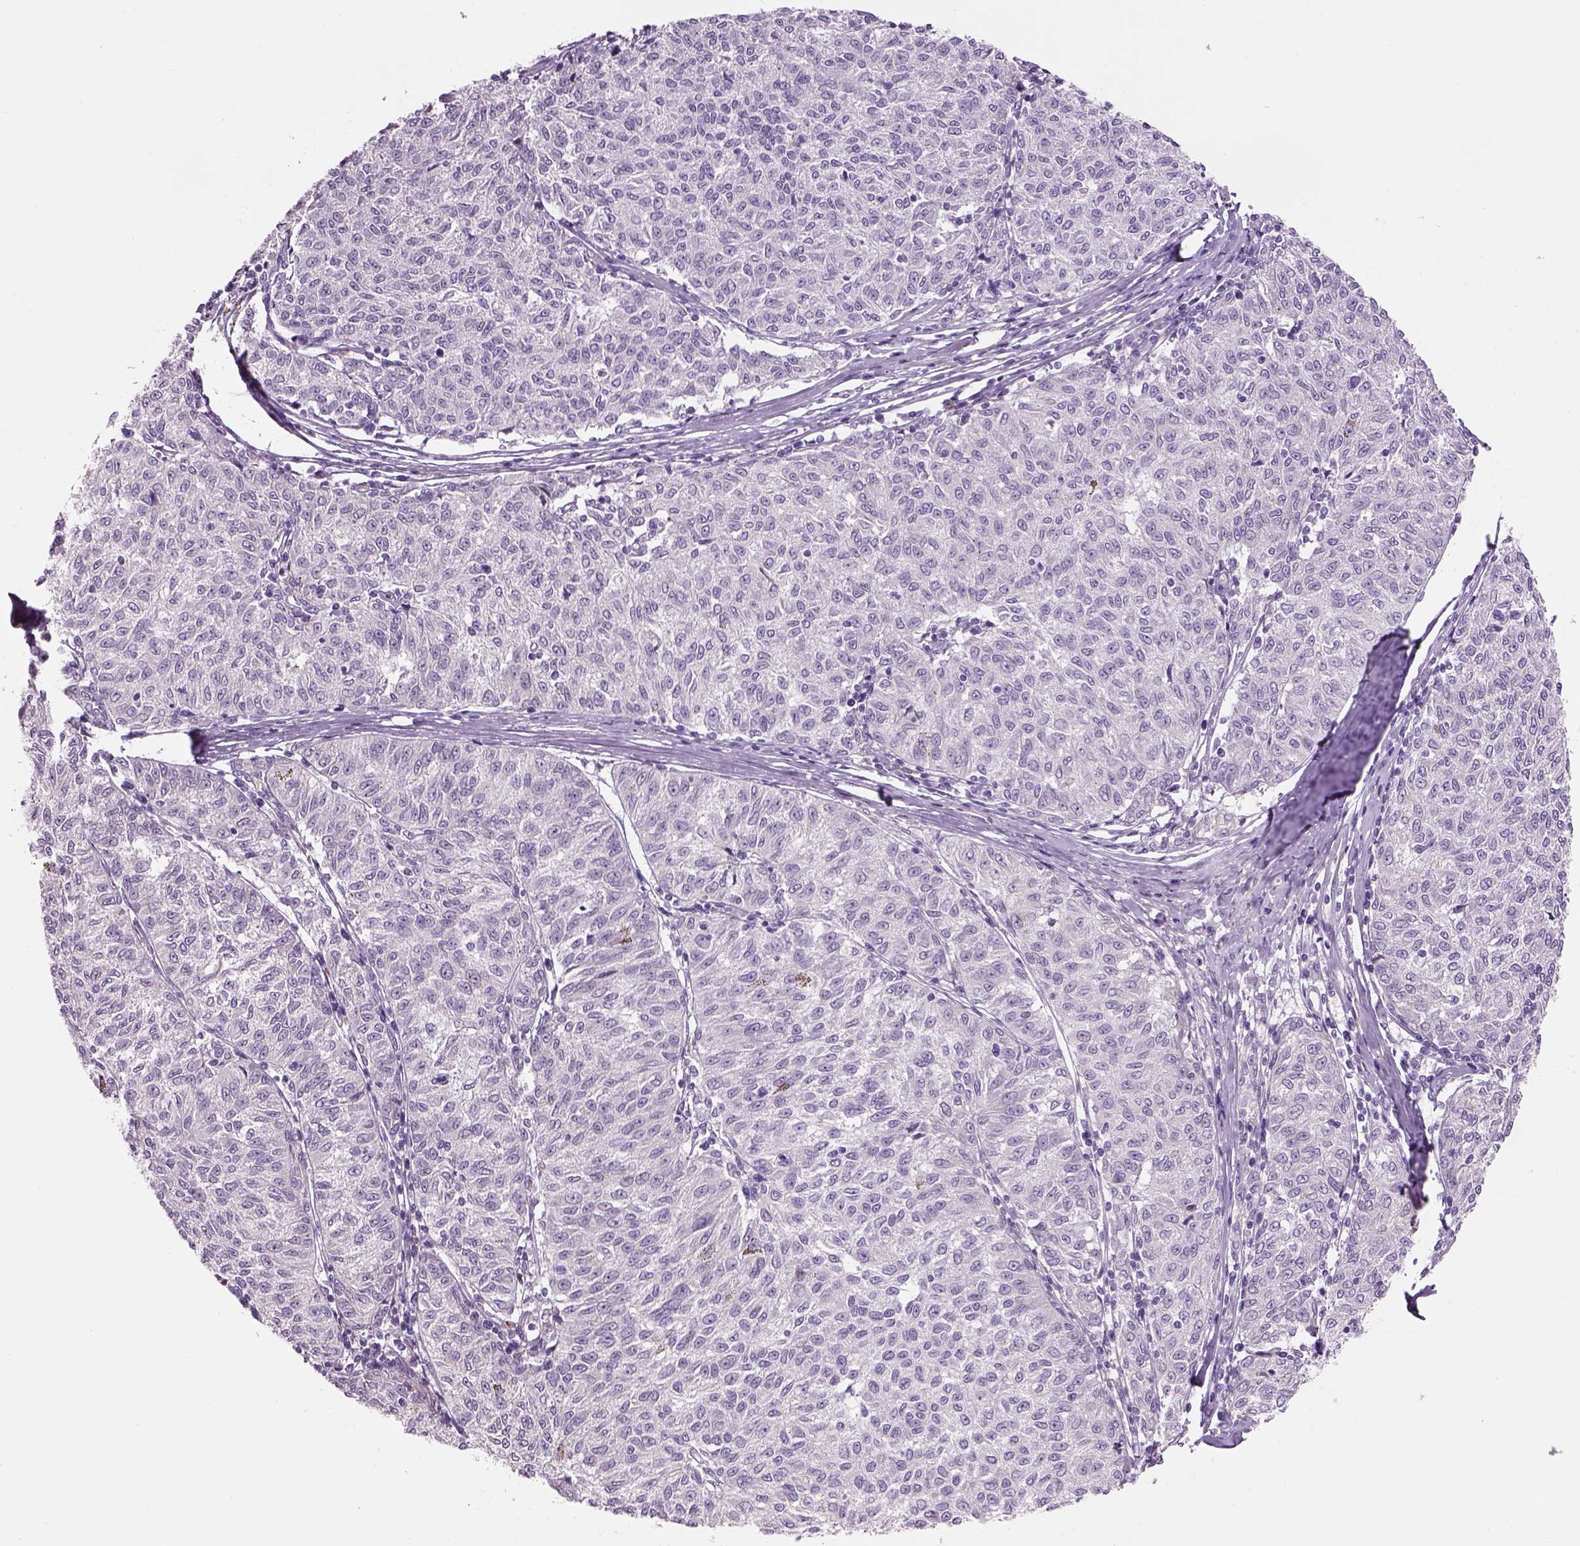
{"staining": {"intensity": "negative", "quantity": "none", "location": "none"}, "tissue": "melanoma", "cell_type": "Tumor cells", "image_type": "cancer", "snomed": [{"axis": "morphology", "description": "Malignant melanoma, NOS"}, {"axis": "topography", "description": "Skin"}], "caption": "The micrograph shows no significant expression in tumor cells of malignant melanoma. The staining was performed using DAB to visualize the protein expression in brown, while the nuclei were stained in blue with hematoxylin (Magnification: 20x).", "gene": "IFT52", "patient": {"sex": "female", "age": 72}}